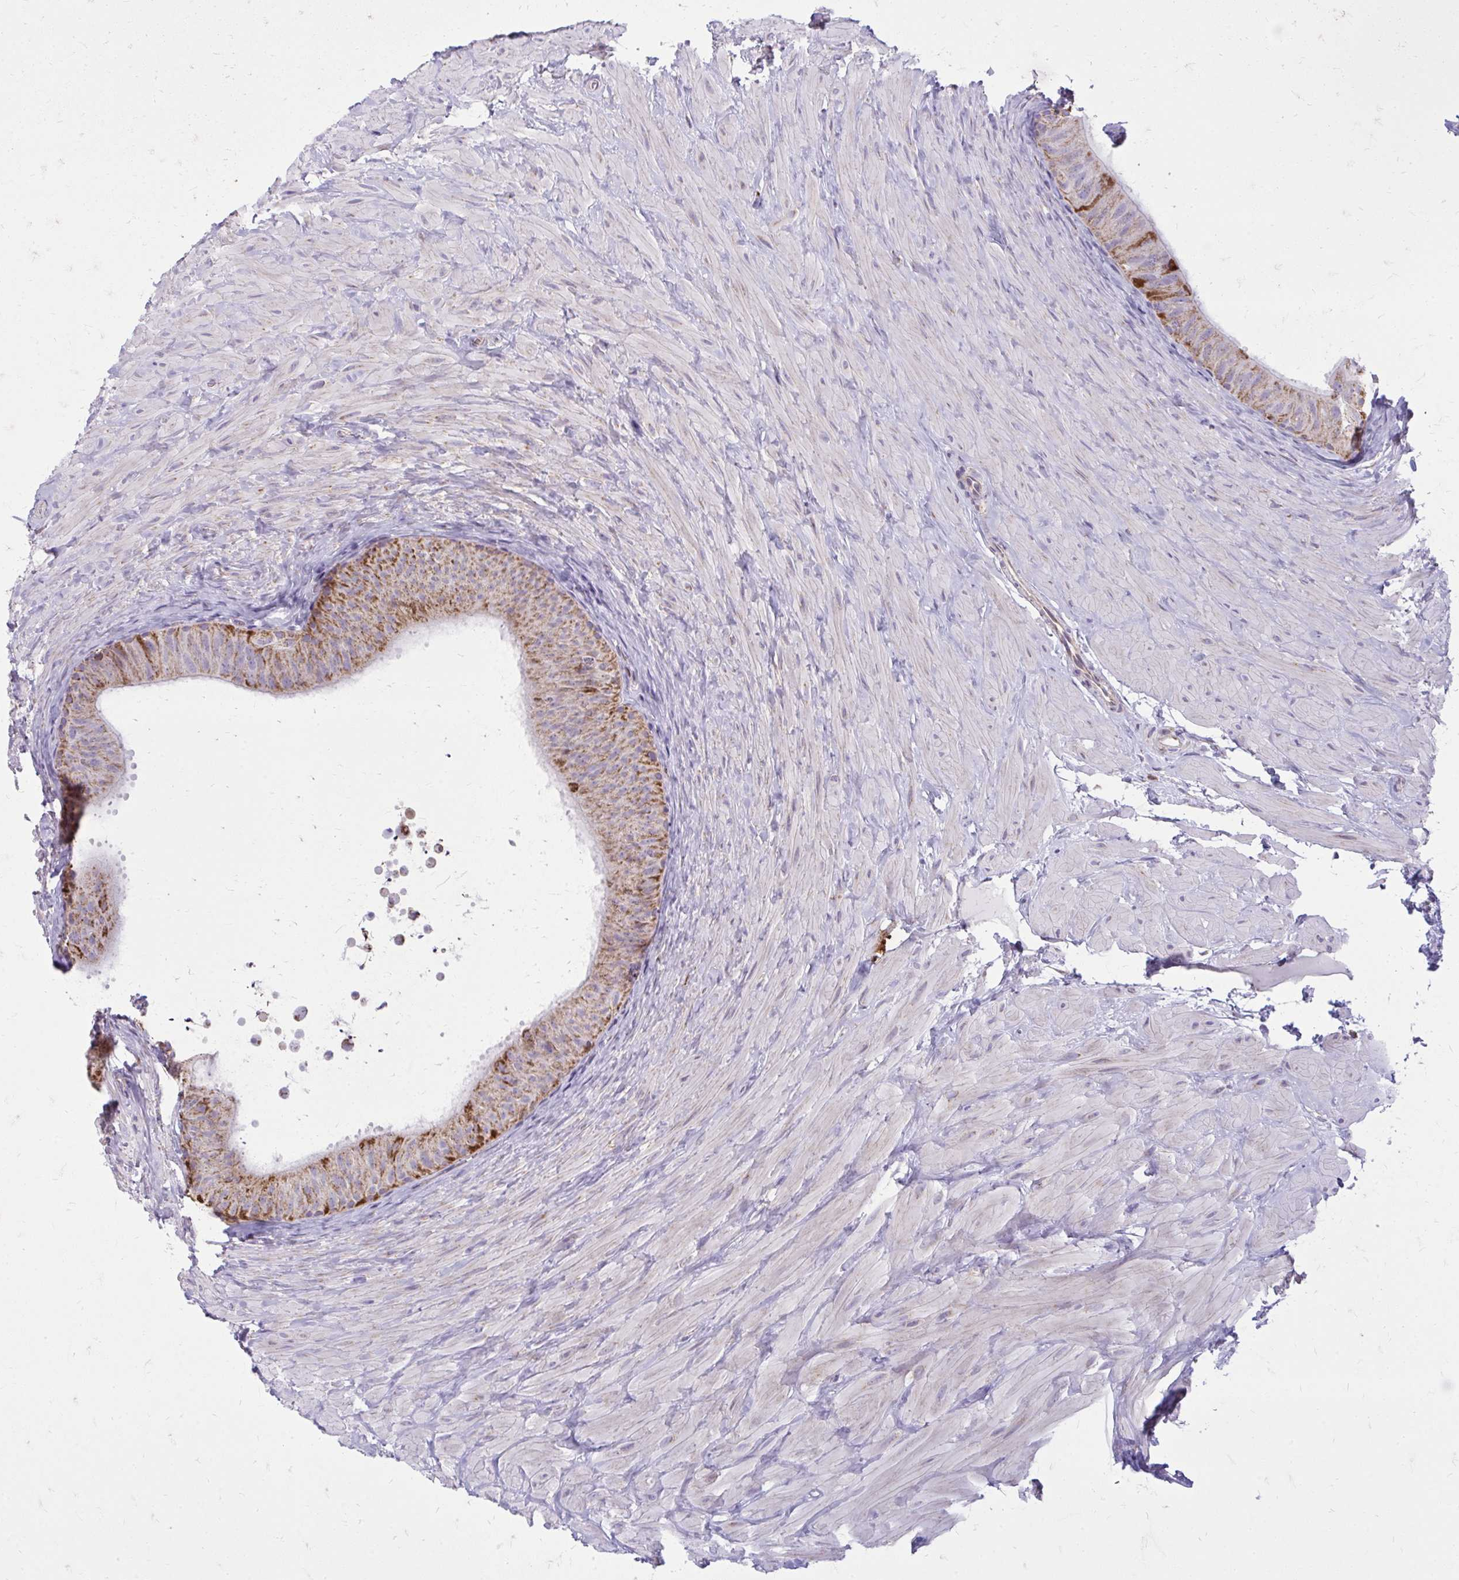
{"staining": {"intensity": "moderate", "quantity": ">75%", "location": "cytoplasmic/membranous"}, "tissue": "epididymis", "cell_type": "Glandular cells", "image_type": "normal", "snomed": [{"axis": "morphology", "description": "Normal tissue, NOS"}, {"axis": "topography", "description": "Epididymis, spermatic cord, NOS"}, {"axis": "topography", "description": "Epididymis"}], "caption": "The immunohistochemical stain shows moderate cytoplasmic/membranous positivity in glandular cells of normal epididymis.", "gene": "IFIT1", "patient": {"sex": "male", "age": 31}}